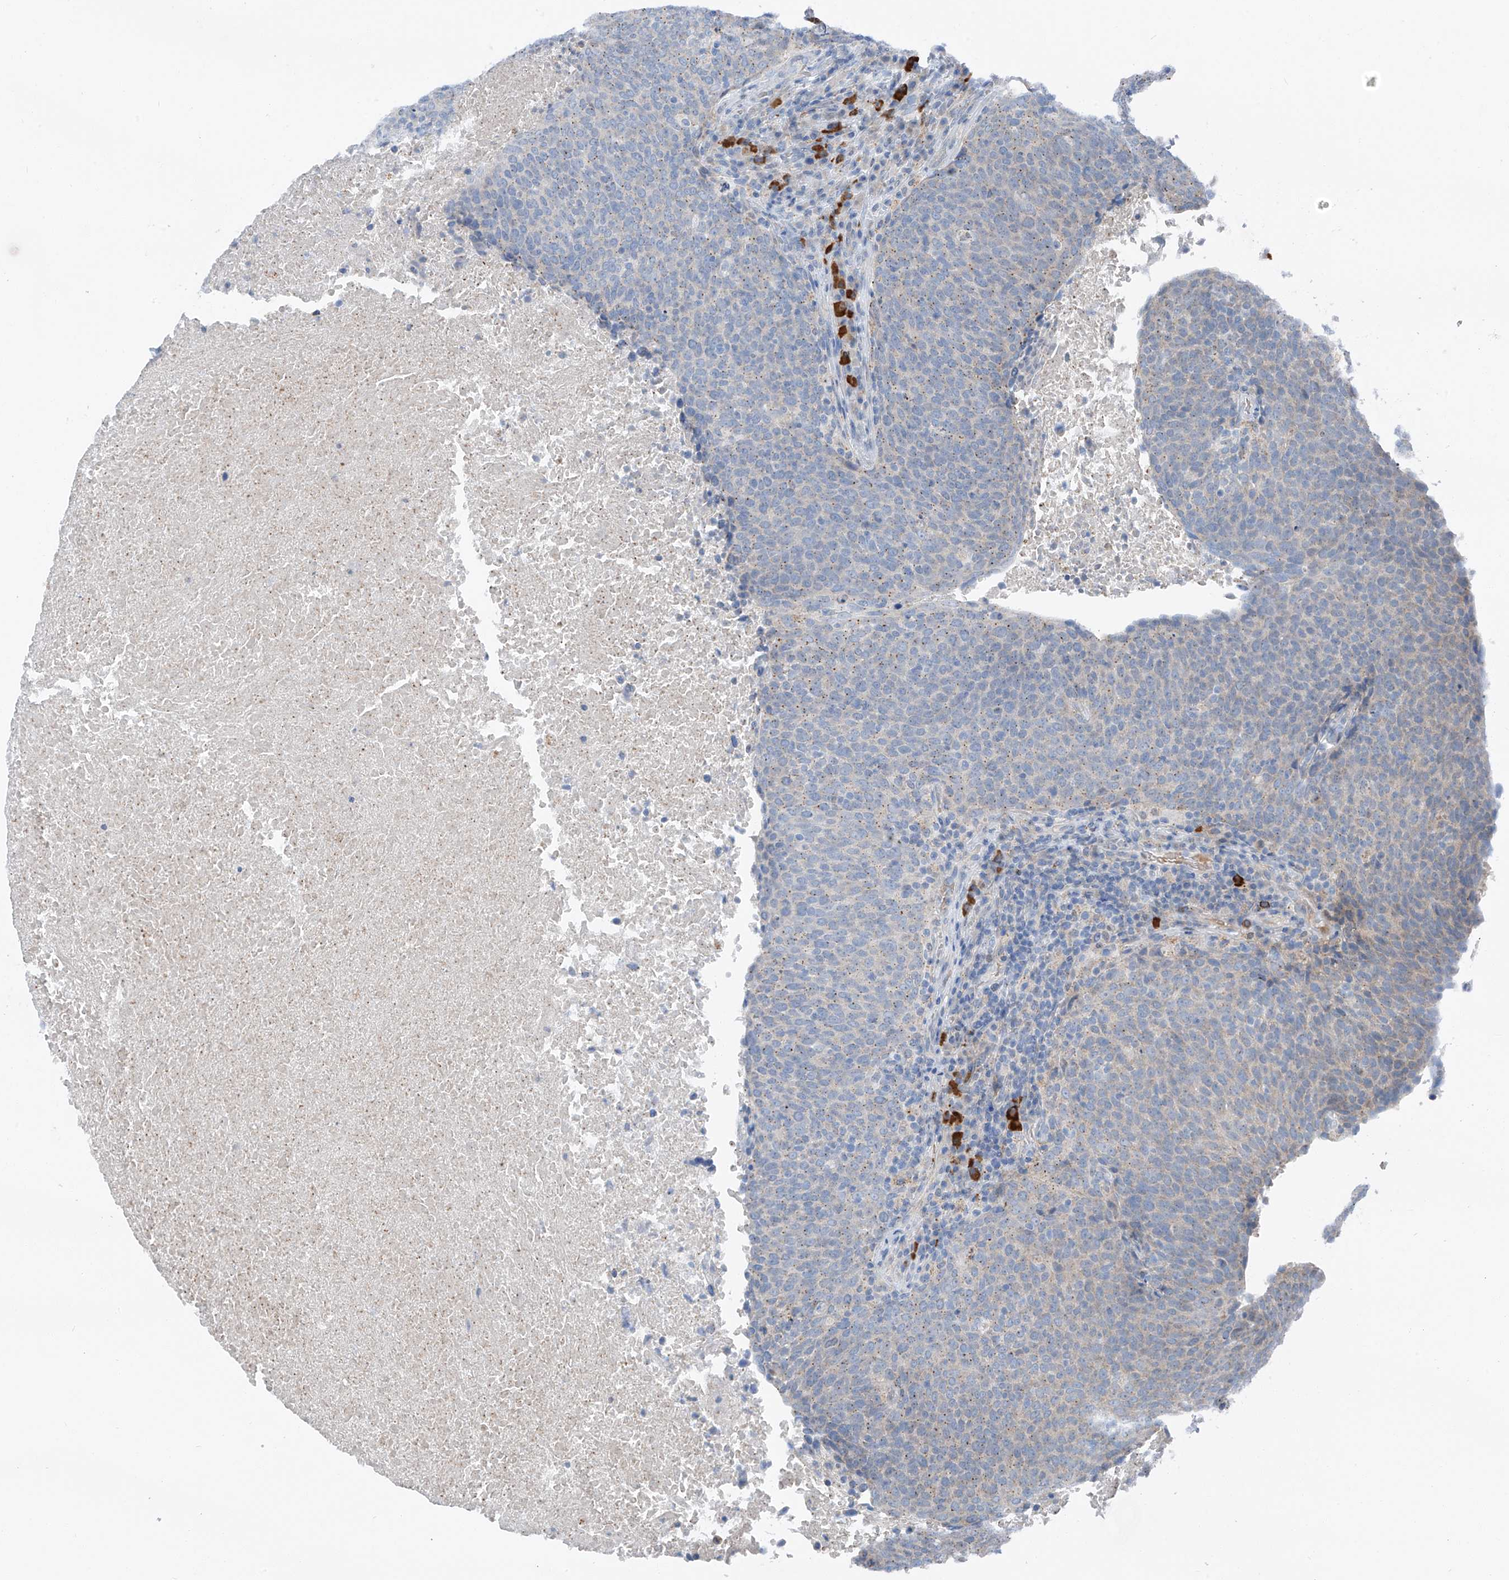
{"staining": {"intensity": "negative", "quantity": "none", "location": "none"}, "tissue": "head and neck cancer", "cell_type": "Tumor cells", "image_type": "cancer", "snomed": [{"axis": "morphology", "description": "Squamous cell carcinoma, NOS"}, {"axis": "morphology", "description": "Squamous cell carcinoma, metastatic, NOS"}, {"axis": "topography", "description": "Lymph node"}, {"axis": "topography", "description": "Head-Neck"}], "caption": "This is an IHC micrograph of human metastatic squamous cell carcinoma (head and neck). There is no staining in tumor cells.", "gene": "CHMP2B", "patient": {"sex": "male", "age": 62}}